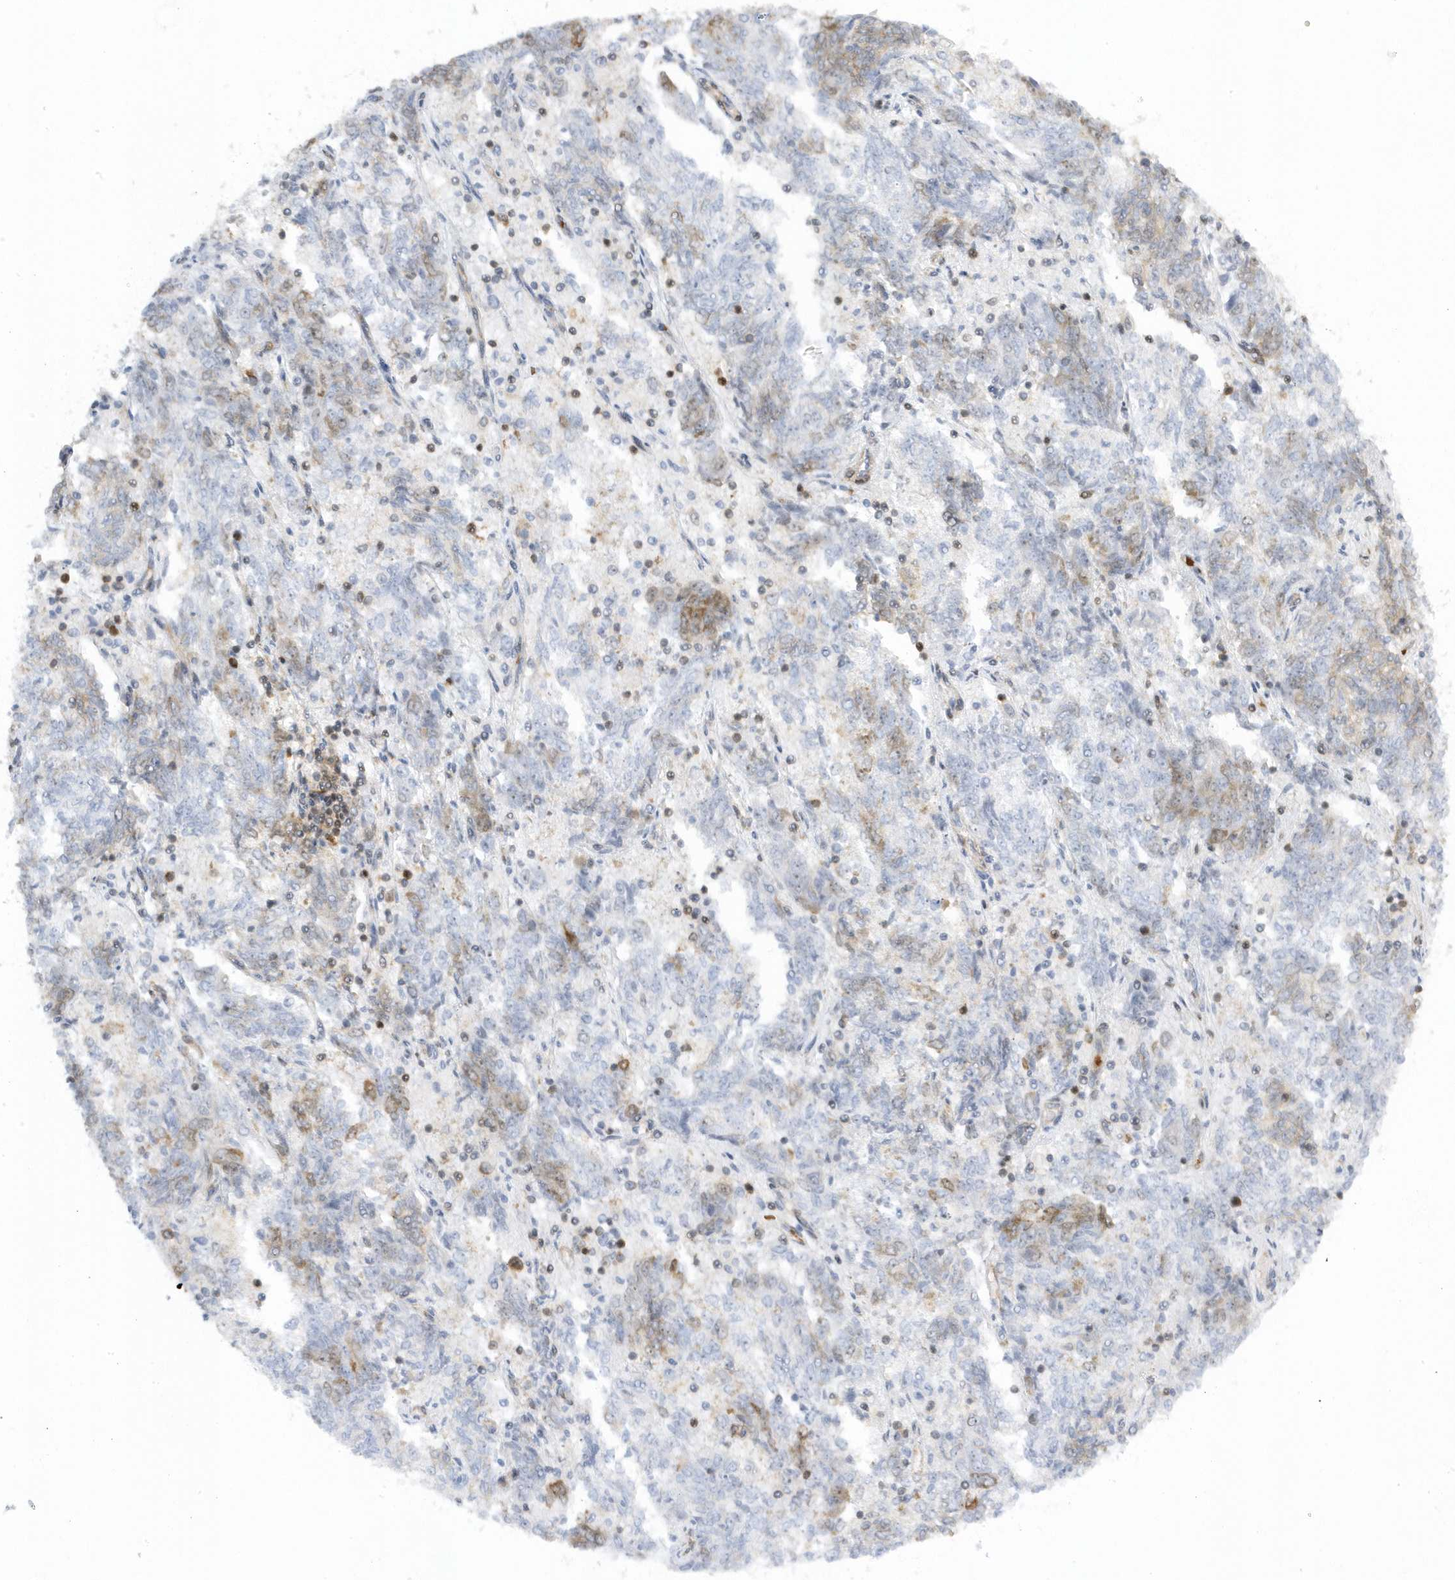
{"staining": {"intensity": "moderate", "quantity": "<25%", "location": "cytoplasmic/membranous,nuclear"}, "tissue": "endometrial cancer", "cell_type": "Tumor cells", "image_type": "cancer", "snomed": [{"axis": "morphology", "description": "Adenocarcinoma, NOS"}, {"axis": "topography", "description": "Endometrium"}], "caption": "A photomicrograph of human endometrial adenocarcinoma stained for a protein displays moderate cytoplasmic/membranous and nuclear brown staining in tumor cells.", "gene": "MAP7D3", "patient": {"sex": "female", "age": 80}}